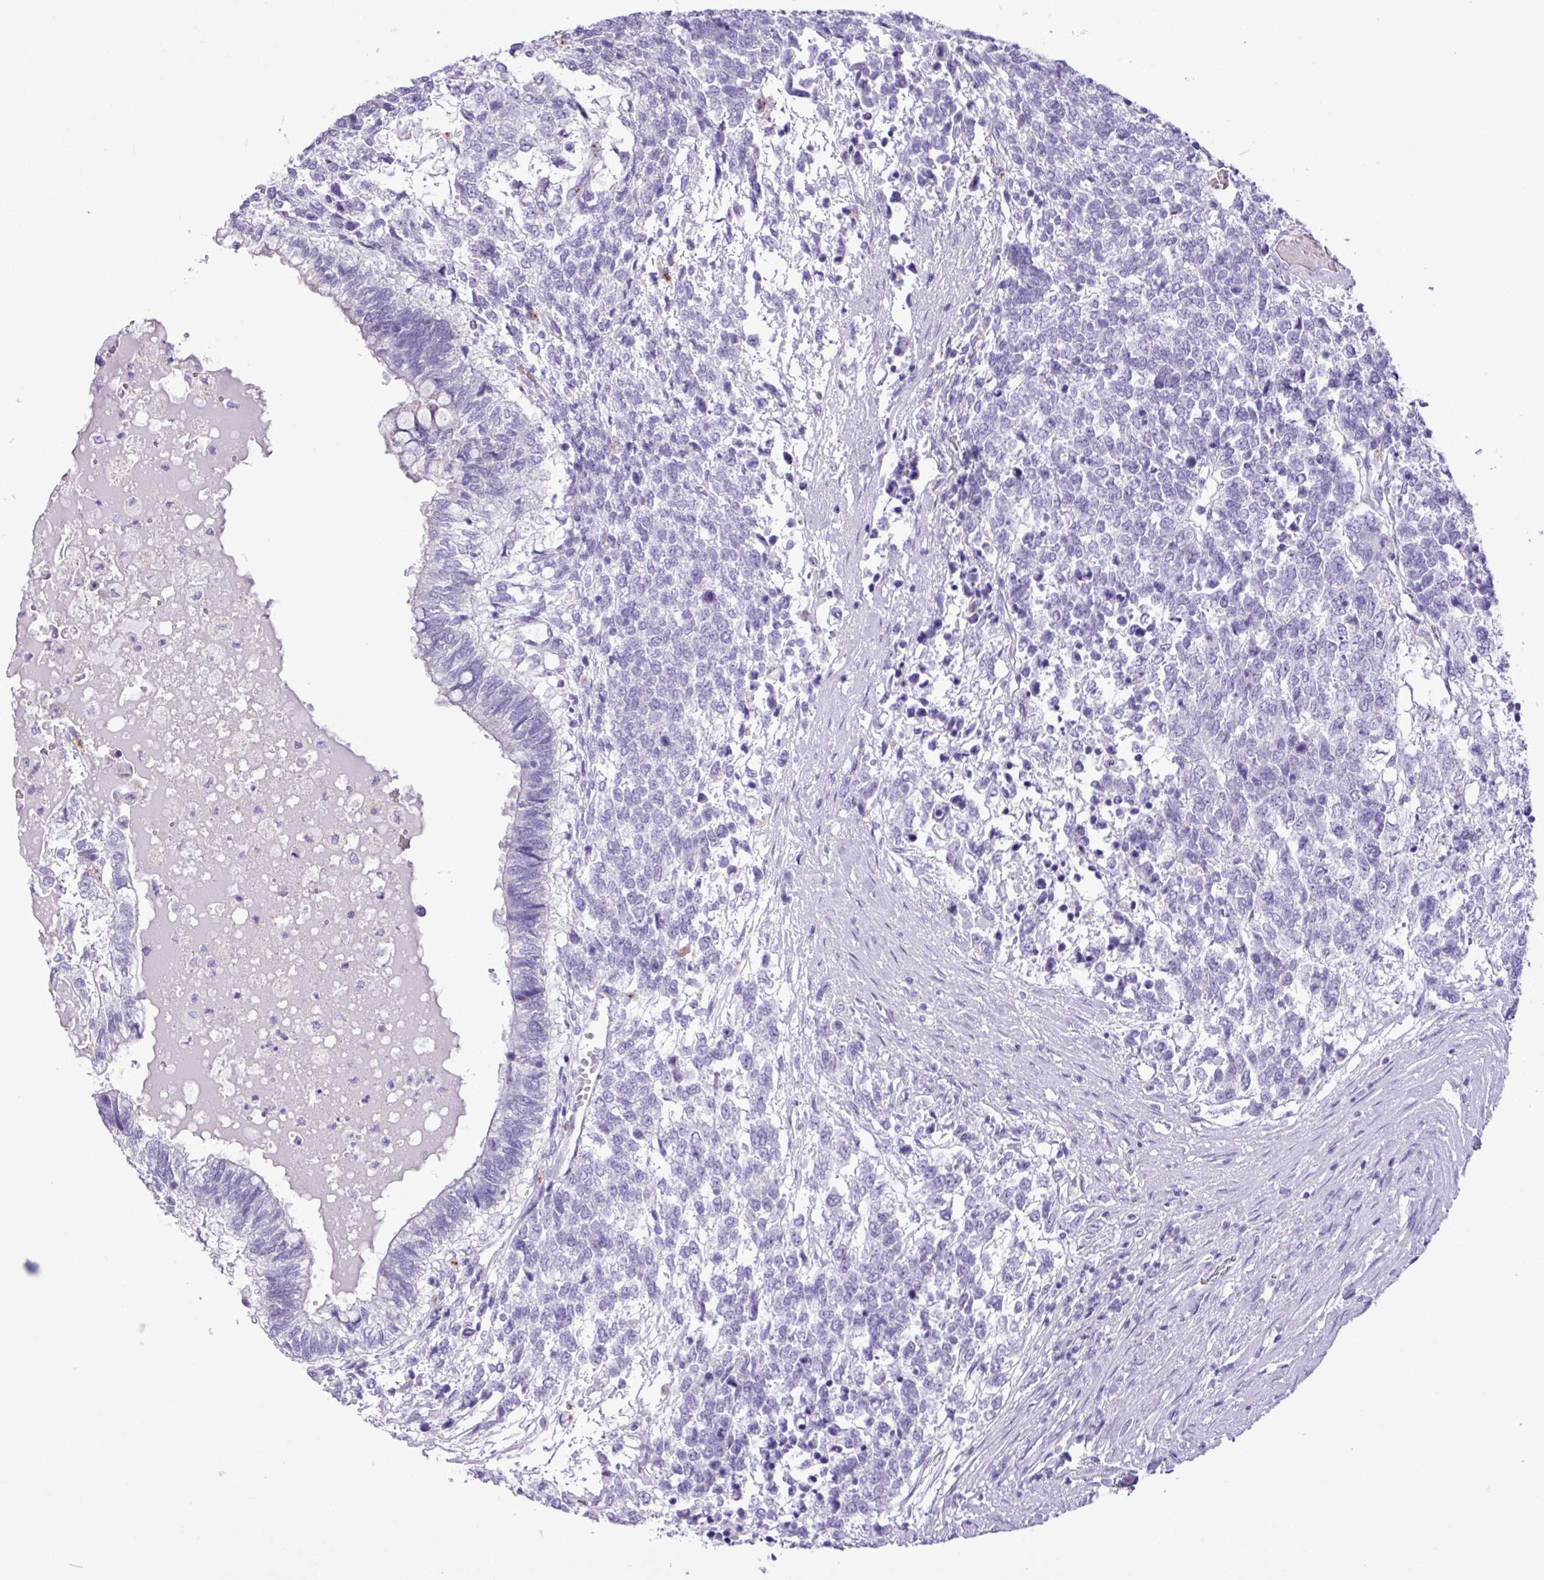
{"staining": {"intensity": "negative", "quantity": "none", "location": "none"}, "tissue": "testis cancer", "cell_type": "Tumor cells", "image_type": "cancer", "snomed": [{"axis": "morphology", "description": "Carcinoma, Embryonal, NOS"}, {"axis": "topography", "description": "Testis"}], "caption": "This is a micrograph of IHC staining of testis cancer (embryonal carcinoma), which shows no positivity in tumor cells.", "gene": "AGO3", "patient": {"sex": "male", "age": 23}}